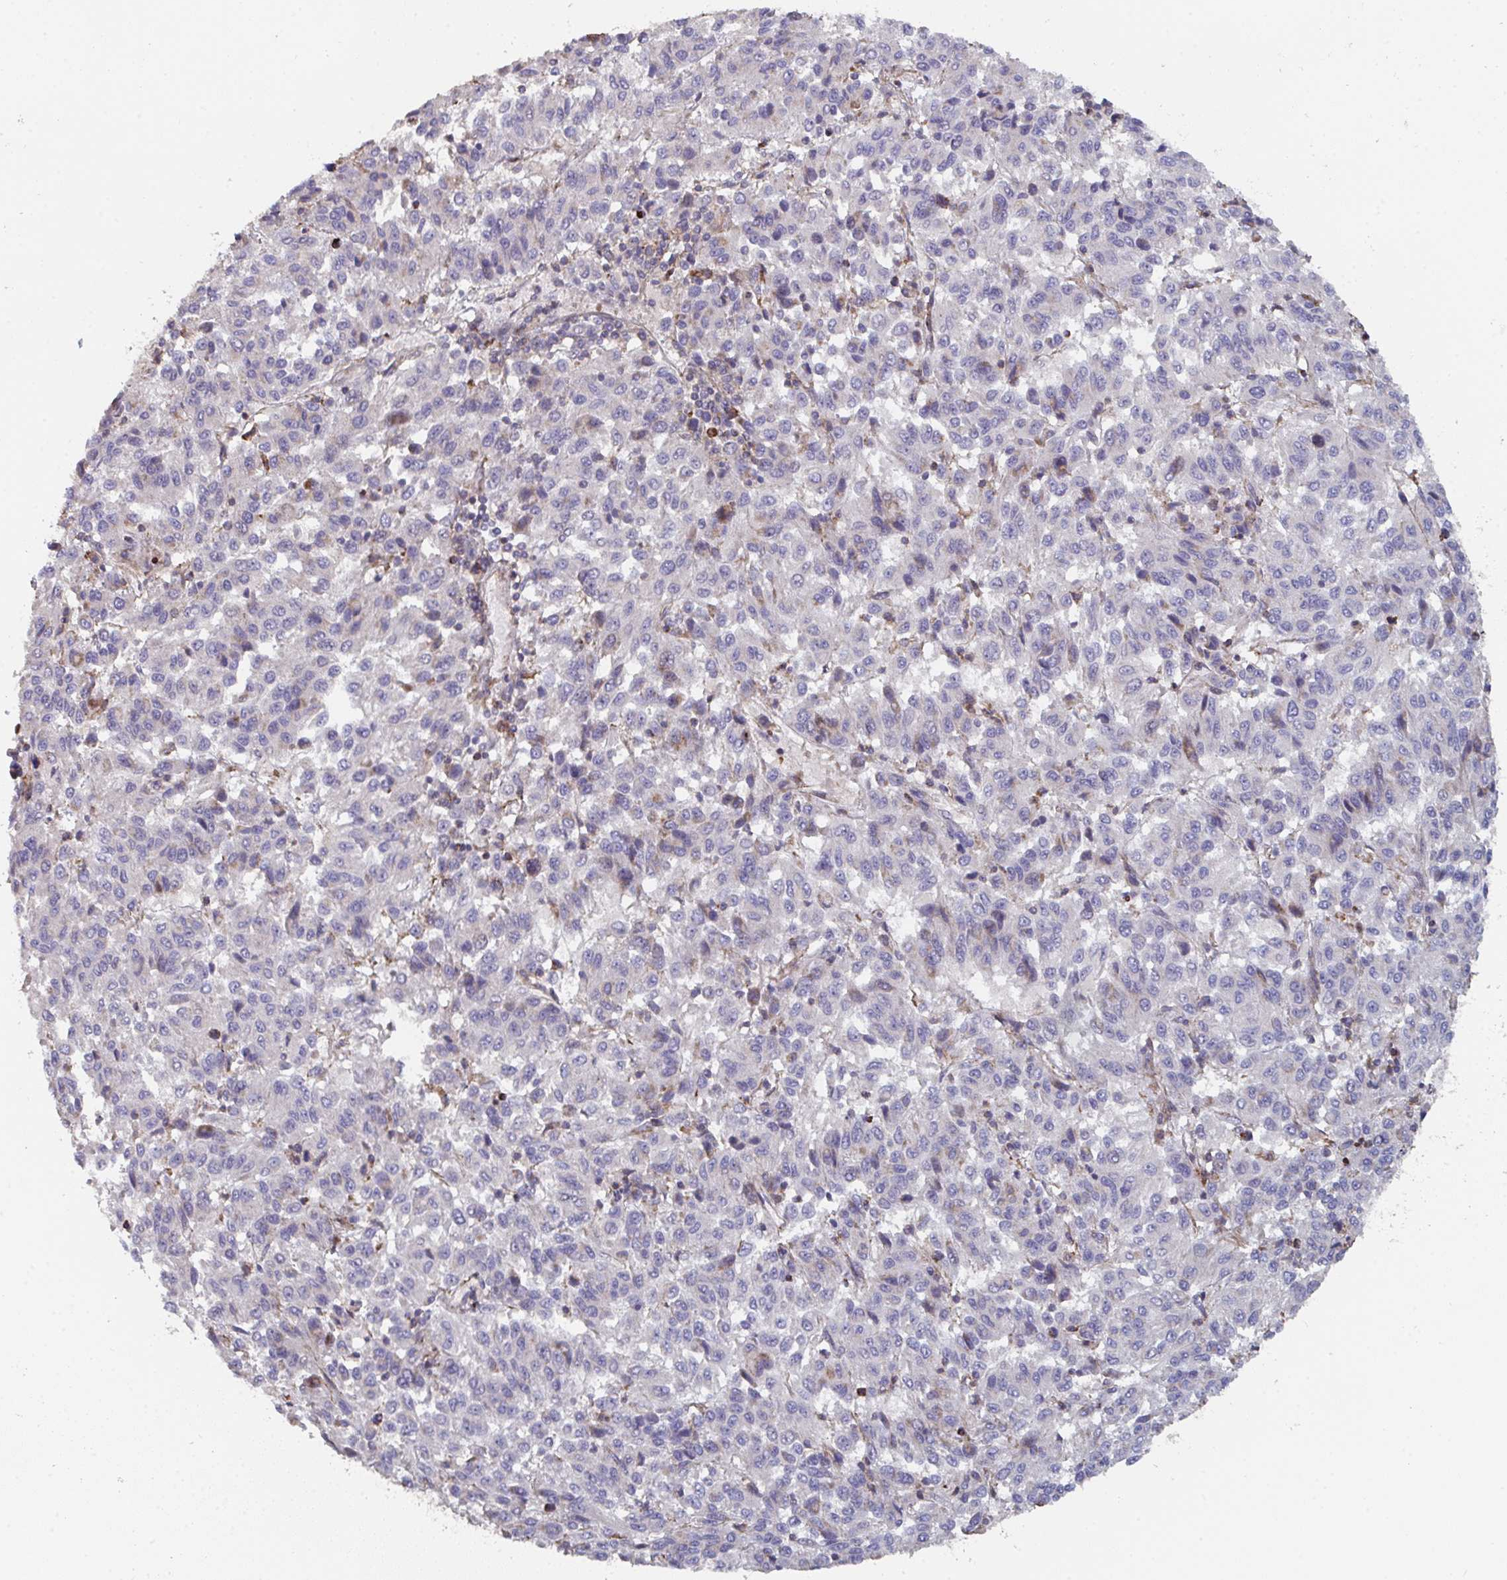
{"staining": {"intensity": "negative", "quantity": "none", "location": "none"}, "tissue": "melanoma", "cell_type": "Tumor cells", "image_type": "cancer", "snomed": [{"axis": "morphology", "description": "Malignant melanoma, Metastatic site"}, {"axis": "topography", "description": "Lung"}], "caption": "Tumor cells are negative for brown protein staining in malignant melanoma (metastatic site).", "gene": "FZD2", "patient": {"sex": "male", "age": 64}}